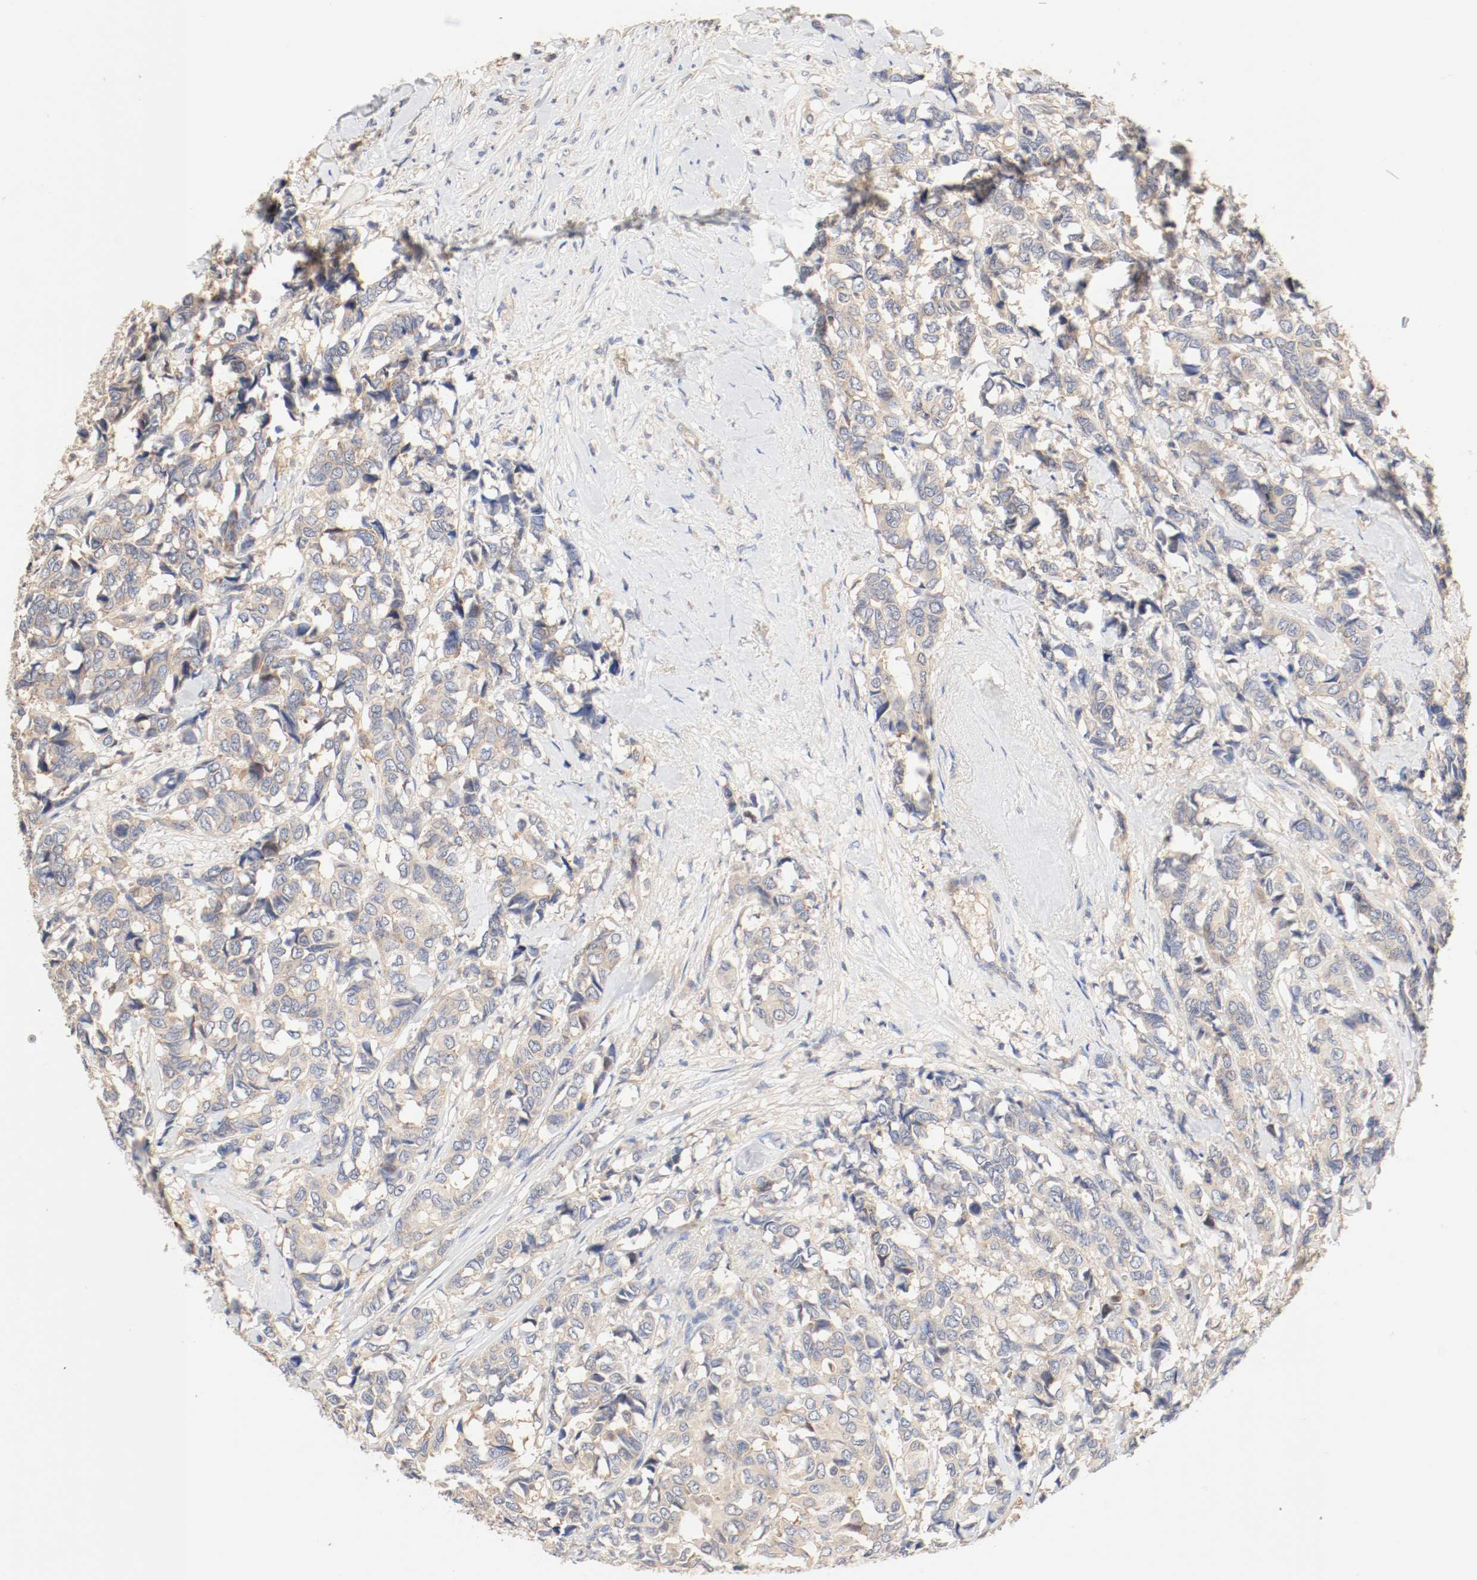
{"staining": {"intensity": "moderate", "quantity": ">75%", "location": "cytoplasmic/membranous"}, "tissue": "breast cancer", "cell_type": "Tumor cells", "image_type": "cancer", "snomed": [{"axis": "morphology", "description": "Duct carcinoma"}, {"axis": "topography", "description": "Breast"}], "caption": "The immunohistochemical stain shows moderate cytoplasmic/membranous expression in tumor cells of breast cancer tissue. (DAB = brown stain, brightfield microscopy at high magnification).", "gene": "GIT1", "patient": {"sex": "female", "age": 87}}